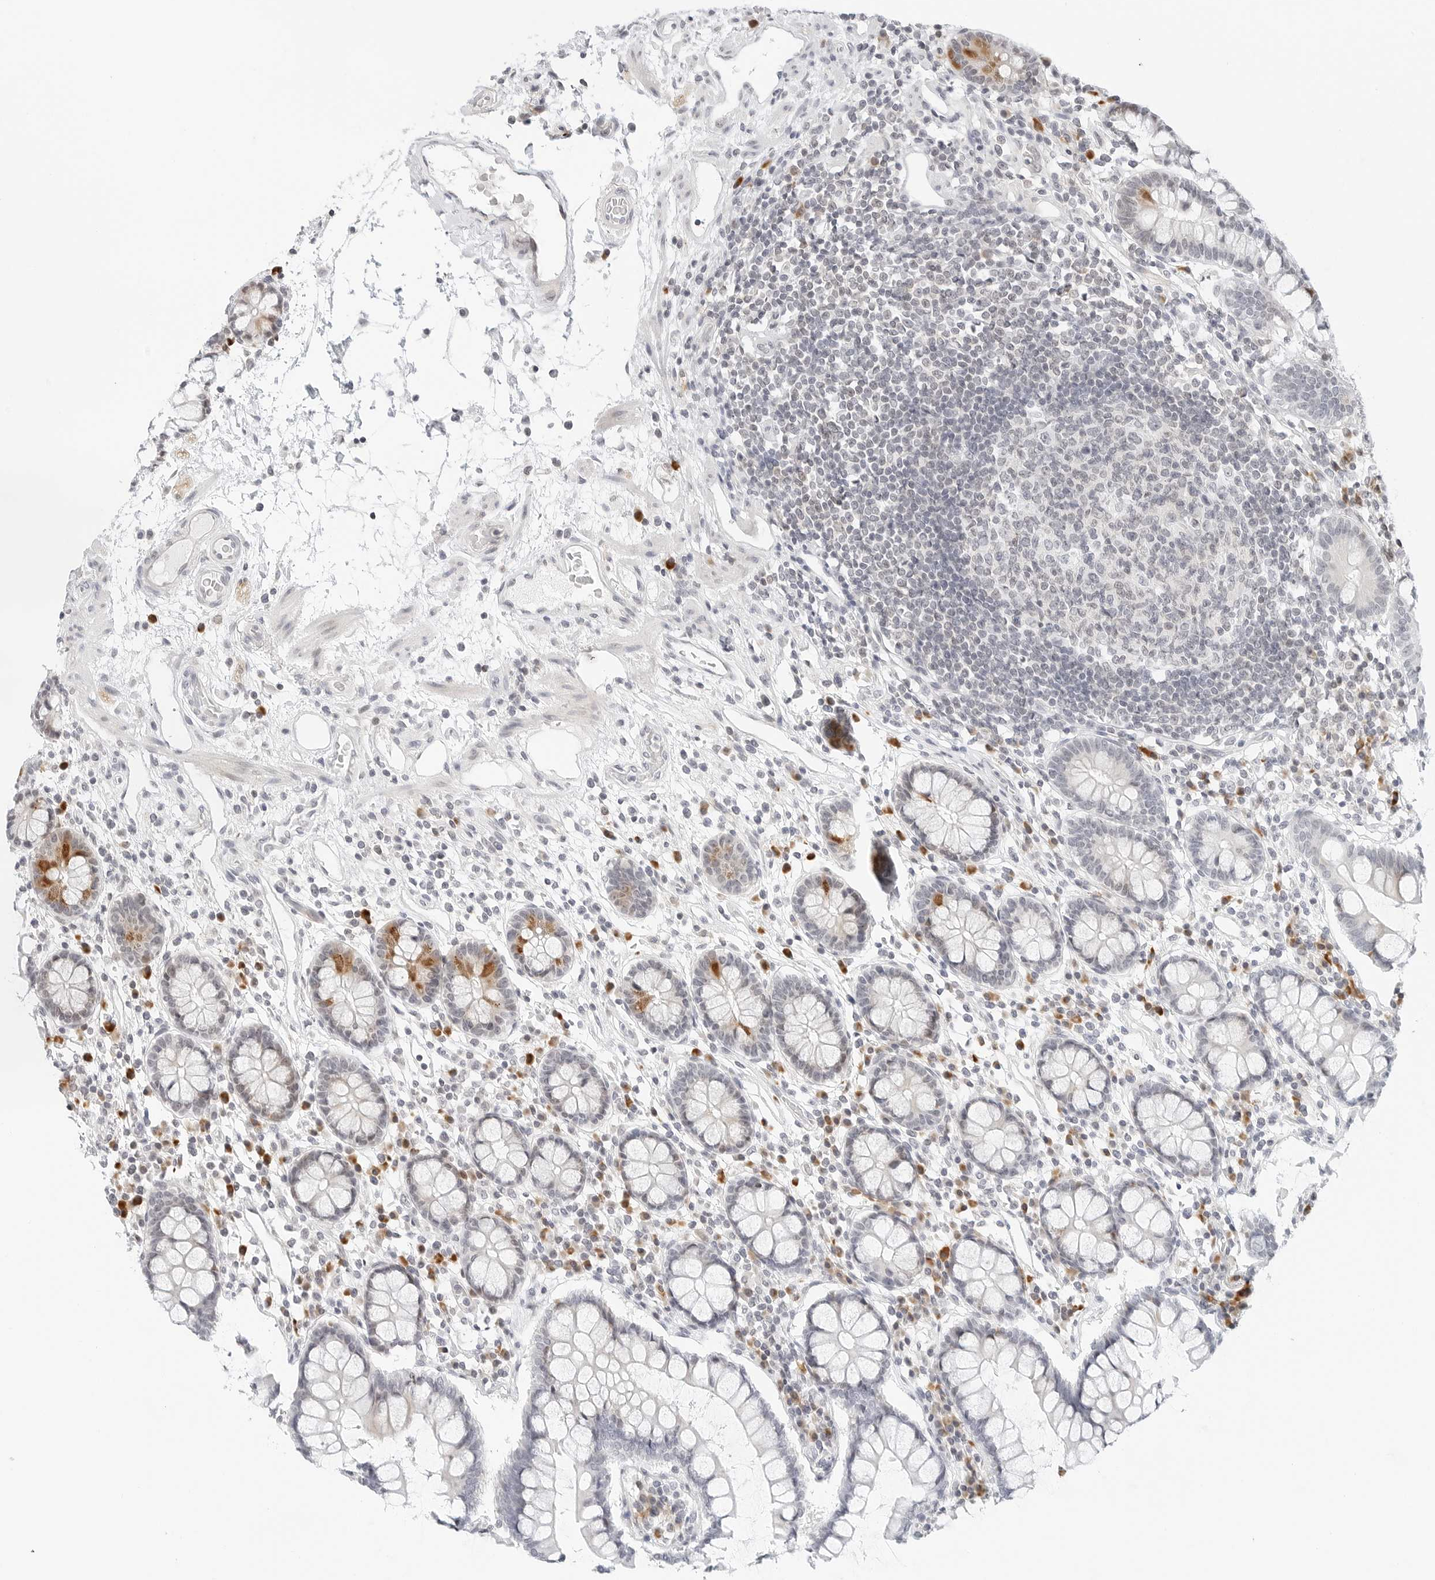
{"staining": {"intensity": "negative", "quantity": "none", "location": "none"}, "tissue": "colon", "cell_type": "Endothelial cells", "image_type": "normal", "snomed": [{"axis": "morphology", "description": "Normal tissue, NOS"}, {"axis": "topography", "description": "Colon"}], "caption": "This is a histopathology image of IHC staining of benign colon, which shows no positivity in endothelial cells.", "gene": "PARP10", "patient": {"sex": "female", "age": 79}}